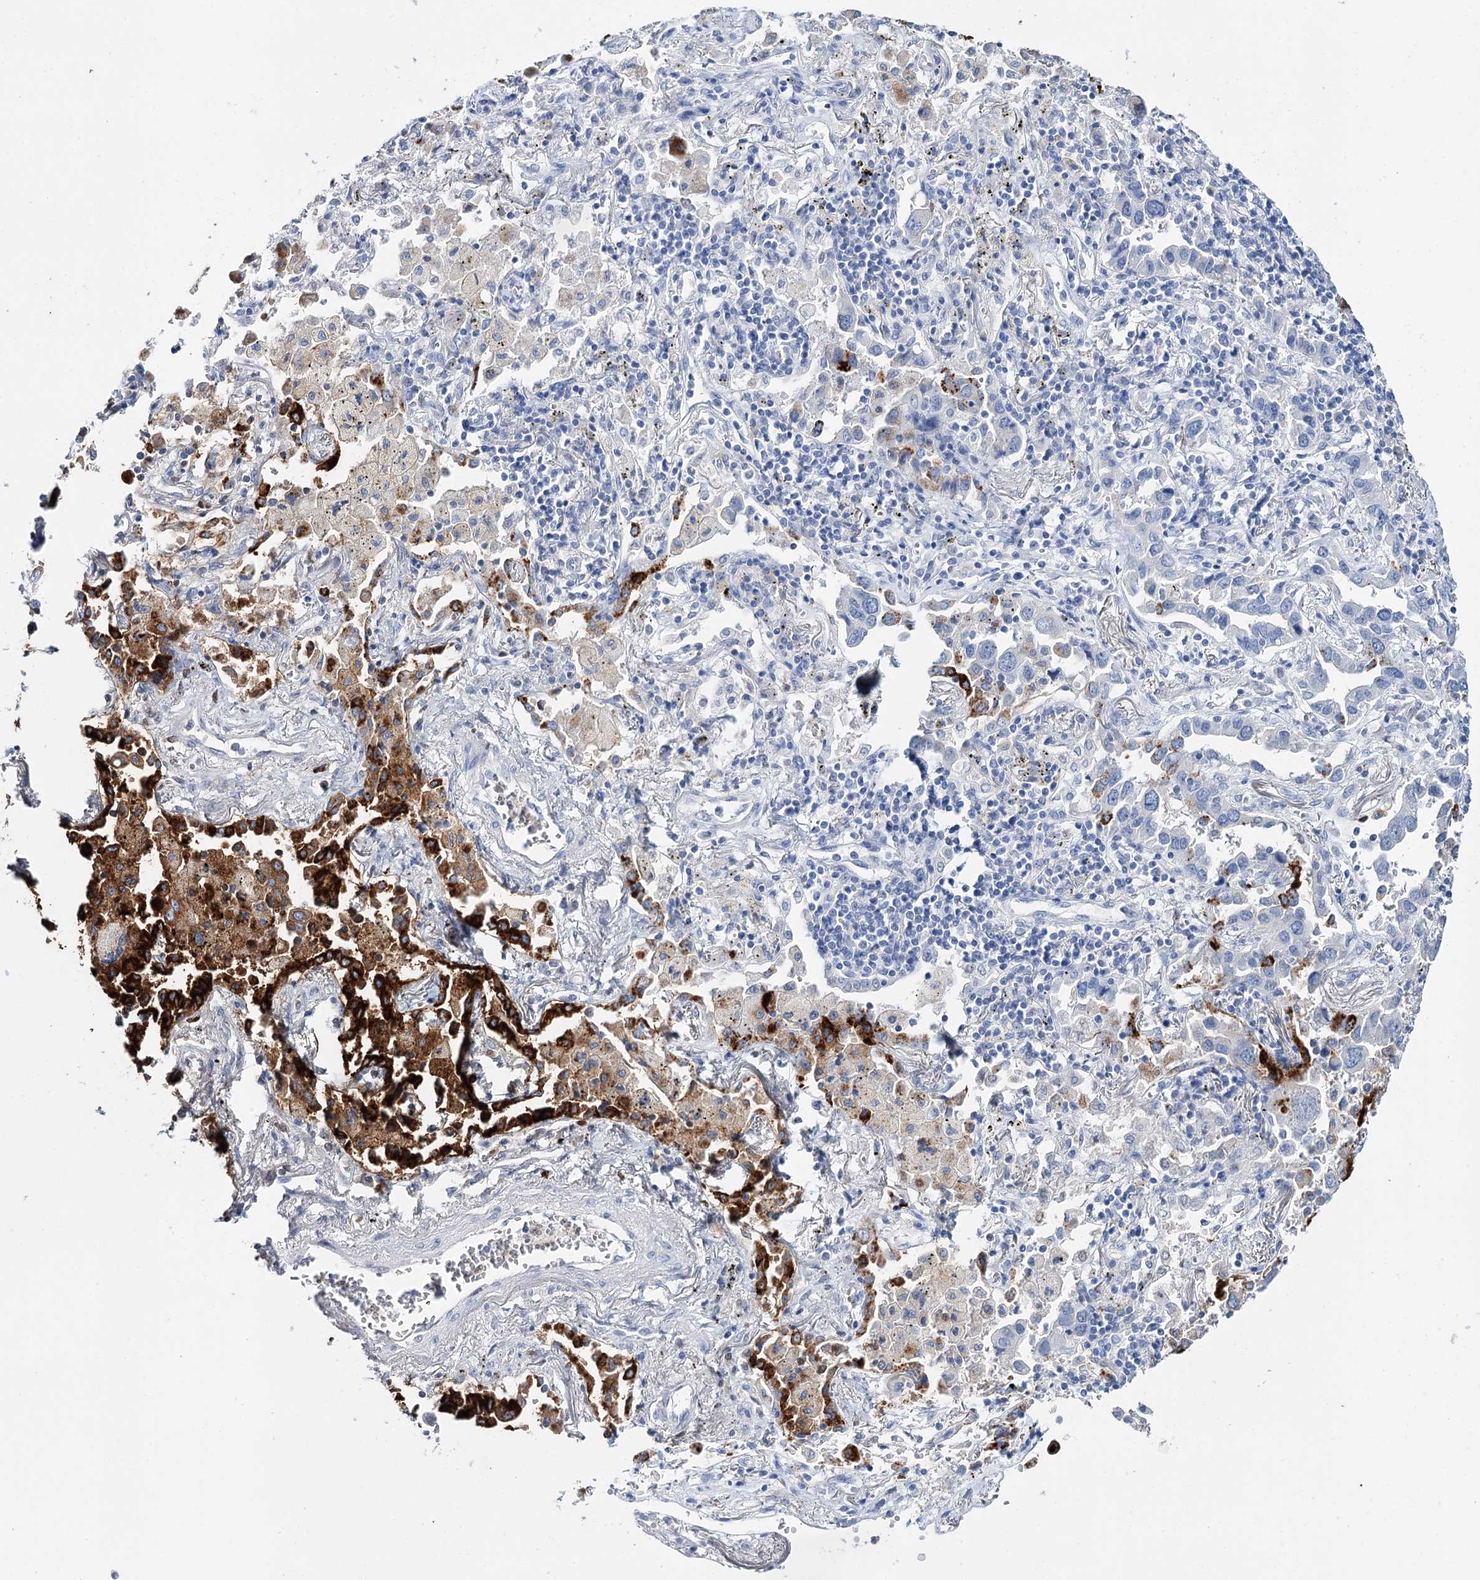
{"staining": {"intensity": "strong", "quantity": "<25%", "location": "cytoplasmic/membranous"}, "tissue": "lung cancer", "cell_type": "Tumor cells", "image_type": "cancer", "snomed": [{"axis": "morphology", "description": "Adenocarcinoma, NOS"}, {"axis": "topography", "description": "Lung"}], "caption": "There is medium levels of strong cytoplasmic/membranous positivity in tumor cells of lung cancer (adenocarcinoma), as demonstrated by immunohistochemical staining (brown color).", "gene": "CEACAM8", "patient": {"sex": "male", "age": 67}}